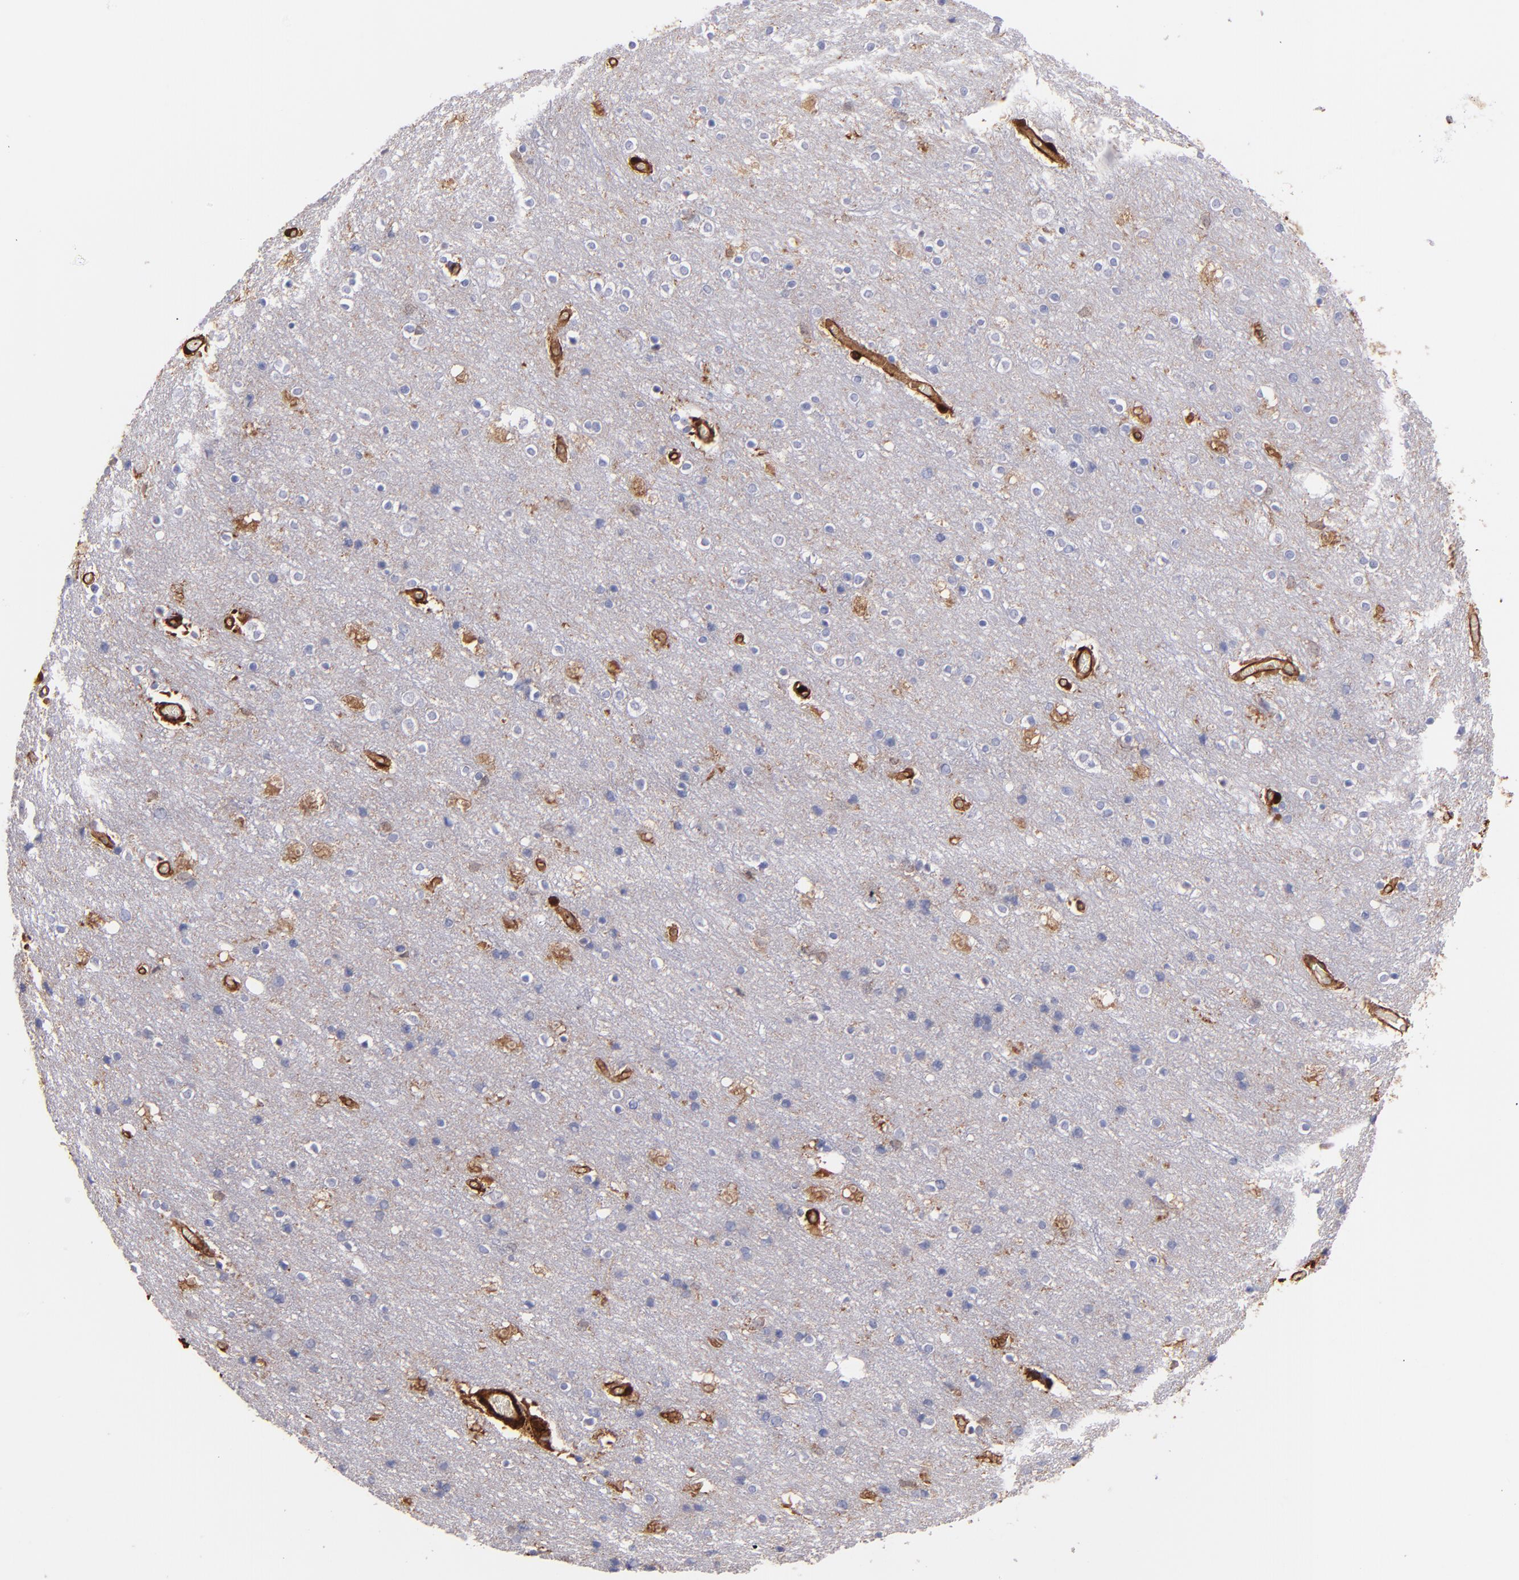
{"staining": {"intensity": "strong", "quantity": ">75%", "location": "cytoplasmic/membranous"}, "tissue": "cerebral cortex", "cell_type": "Endothelial cells", "image_type": "normal", "snomed": [{"axis": "morphology", "description": "Normal tissue, NOS"}, {"axis": "topography", "description": "Cerebral cortex"}], "caption": "Endothelial cells display strong cytoplasmic/membranous positivity in approximately >75% of cells in unremarkable cerebral cortex.", "gene": "VCL", "patient": {"sex": "female", "age": 54}}